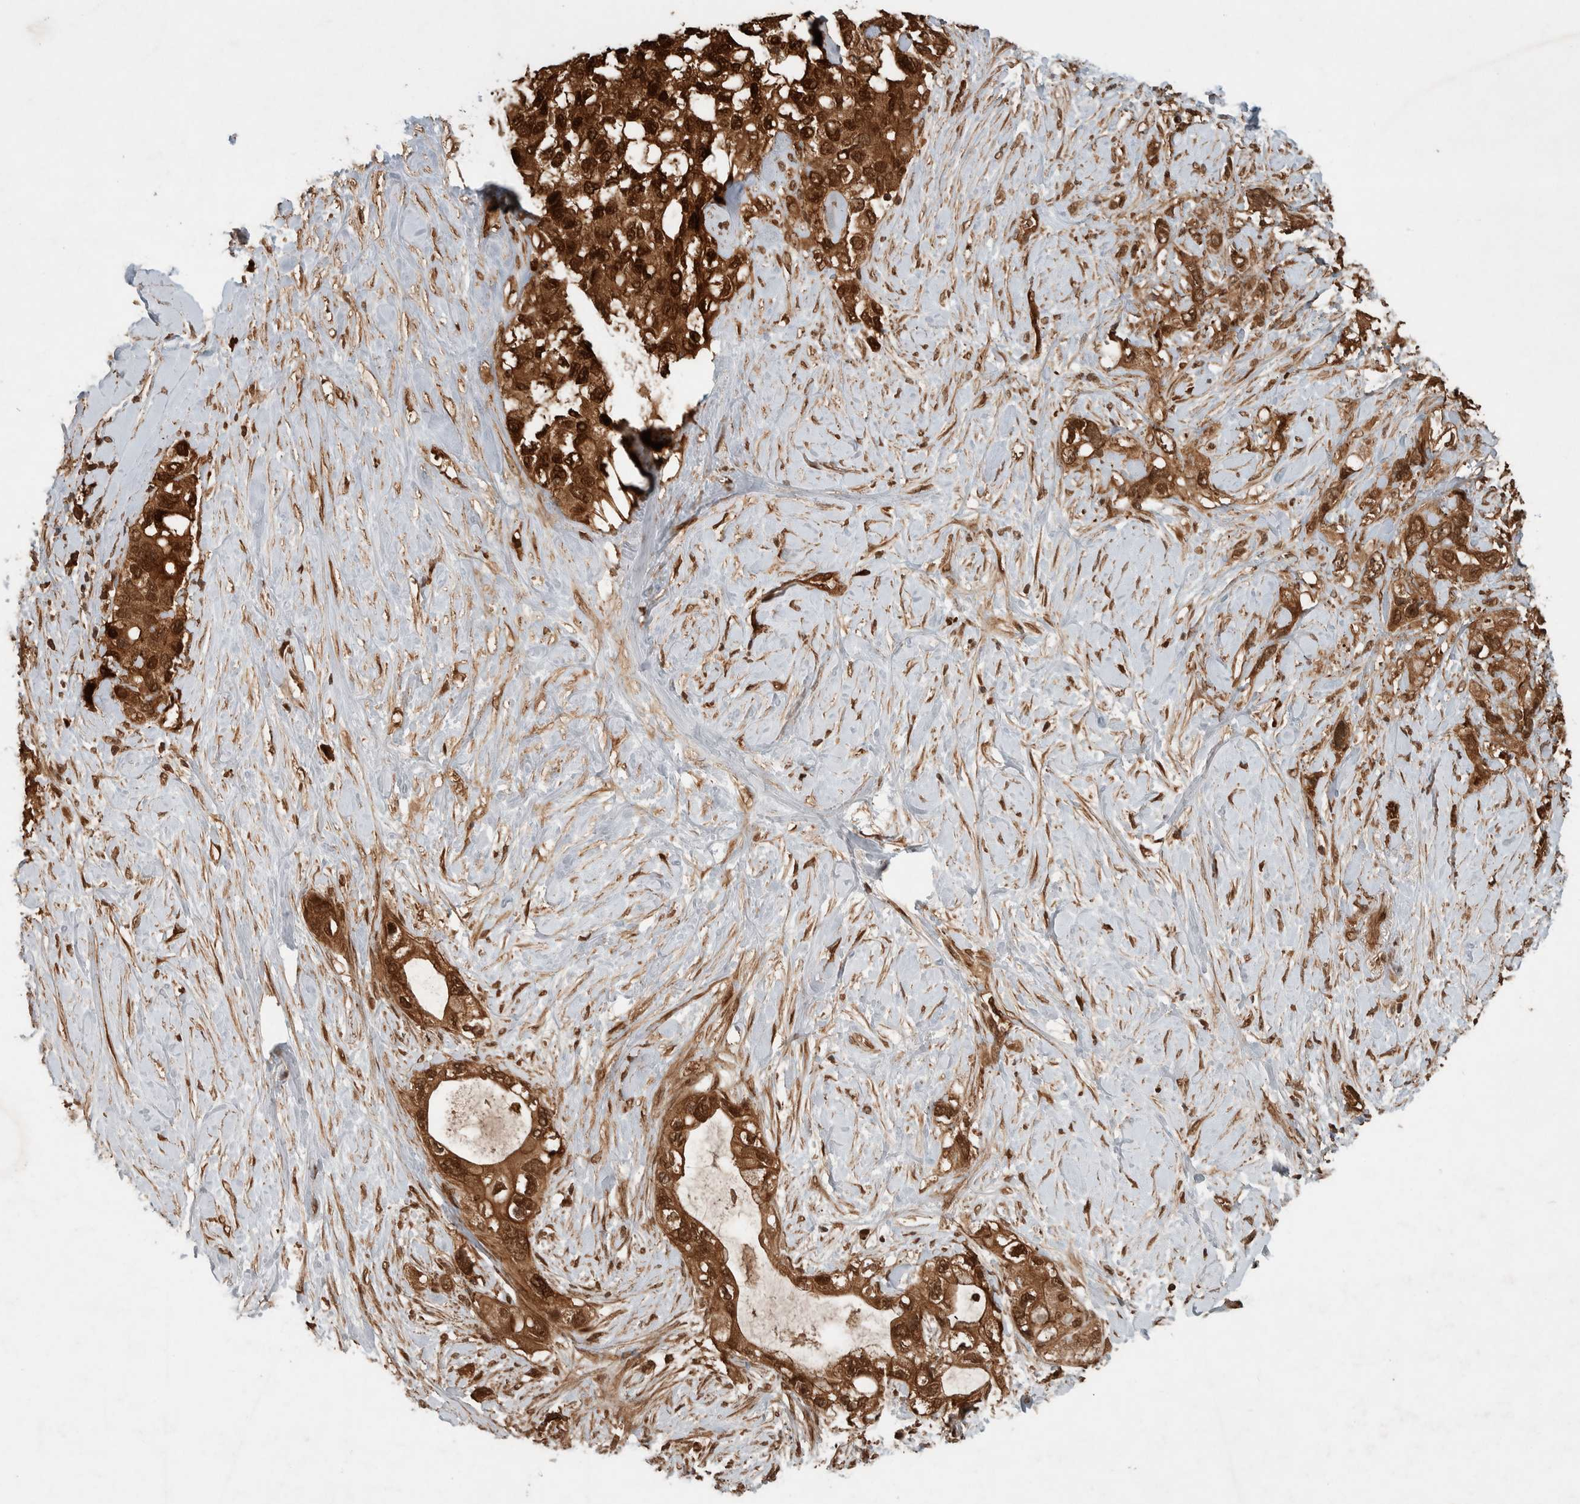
{"staining": {"intensity": "strong", "quantity": ">75%", "location": "cytoplasmic/membranous,nuclear"}, "tissue": "pancreatic cancer", "cell_type": "Tumor cells", "image_type": "cancer", "snomed": [{"axis": "morphology", "description": "Adenocarcinoma, NOS"}, {"axis": "topography", "description": "Pancreas"}], "caption": "There is high levels of strong cytoplasmic/membranous and nuclear expression in tumor cells of pancreatic adenocarcinoma, as demonstrated by immunohistochemical staining (brown color).", "gene": "CNTROB", "patient": {"sex": "female", "age": 56}}